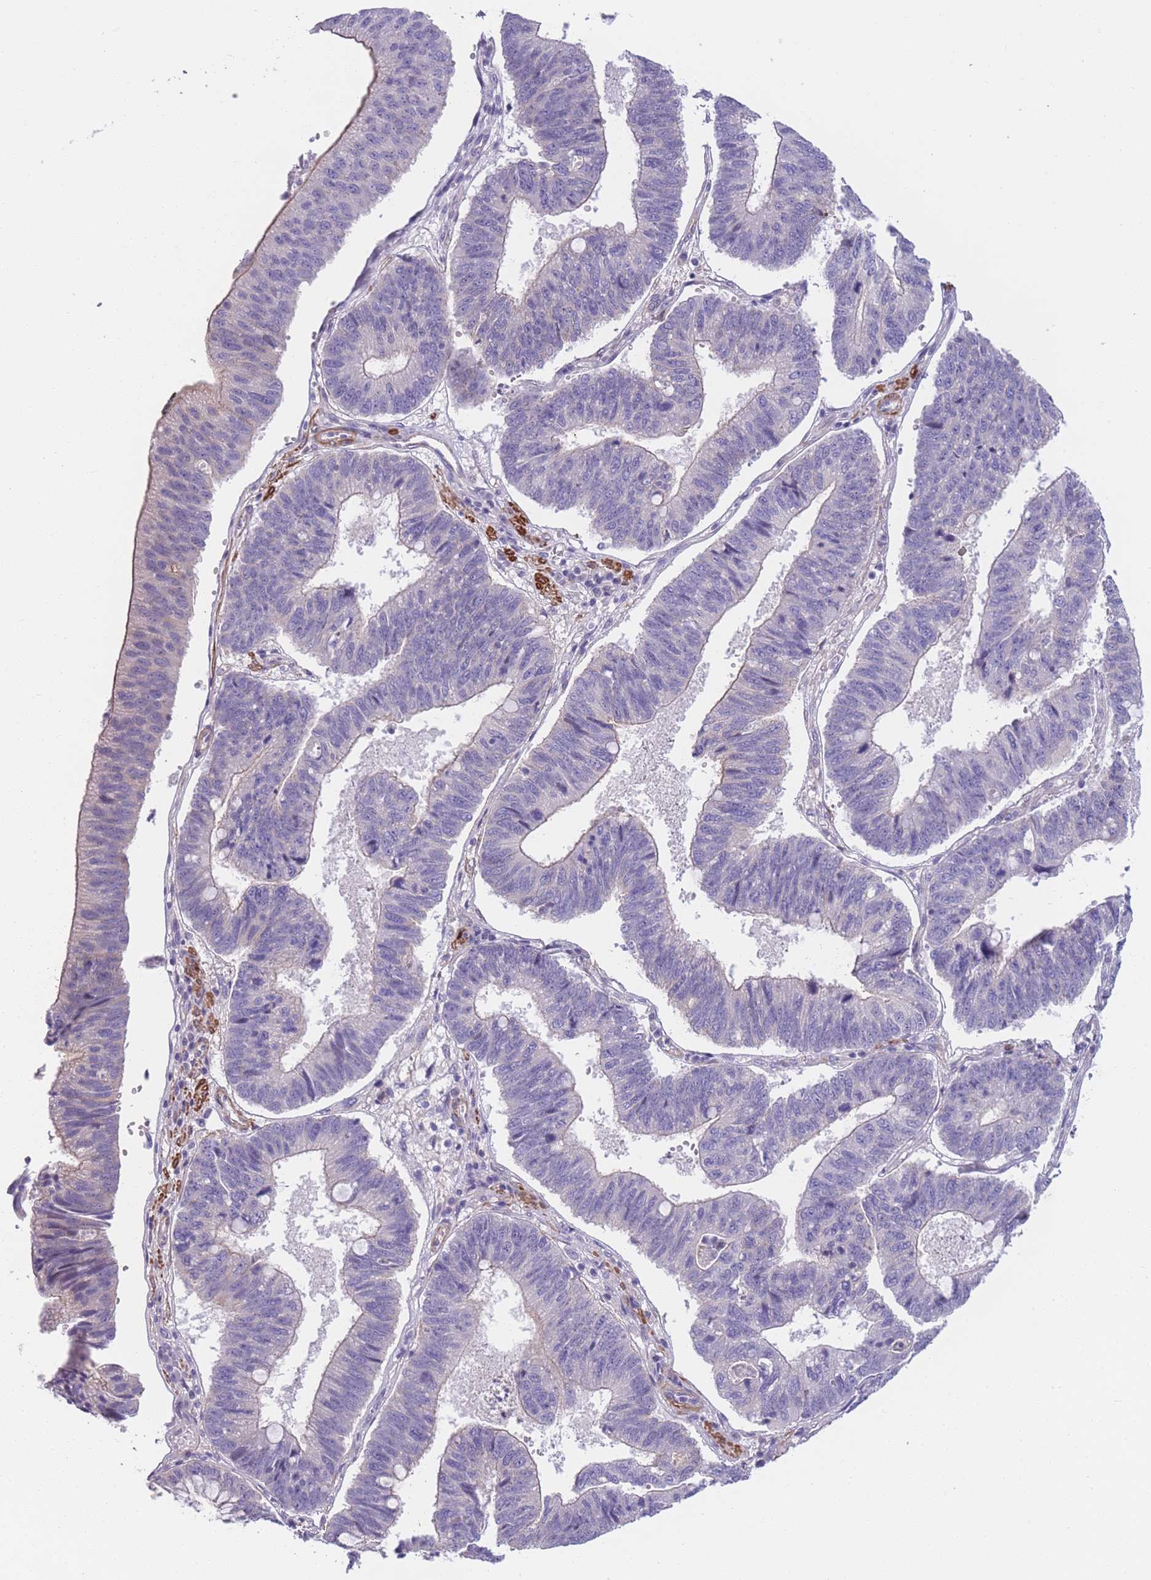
{"staining": {"intensity": "negative", "quantity": "none", "location": "none"}, "tissue": "stomach cancer", "cell_type": "Tumor cells", "image_type": "cancer", "snomed": [{"axis": "morphology", "description": "Adenocarcinoma, NOS"}, {"axis": "topography", "description": "Stomach"}], "caption": "Immunohistochemistry (IHC) image of neoplastic tissue: human stomach cancer stained with DAB shows no significant protein expression in tumor cells.", "gene": "FAM124A", "patient": {"sex": "male", "age": 59}}